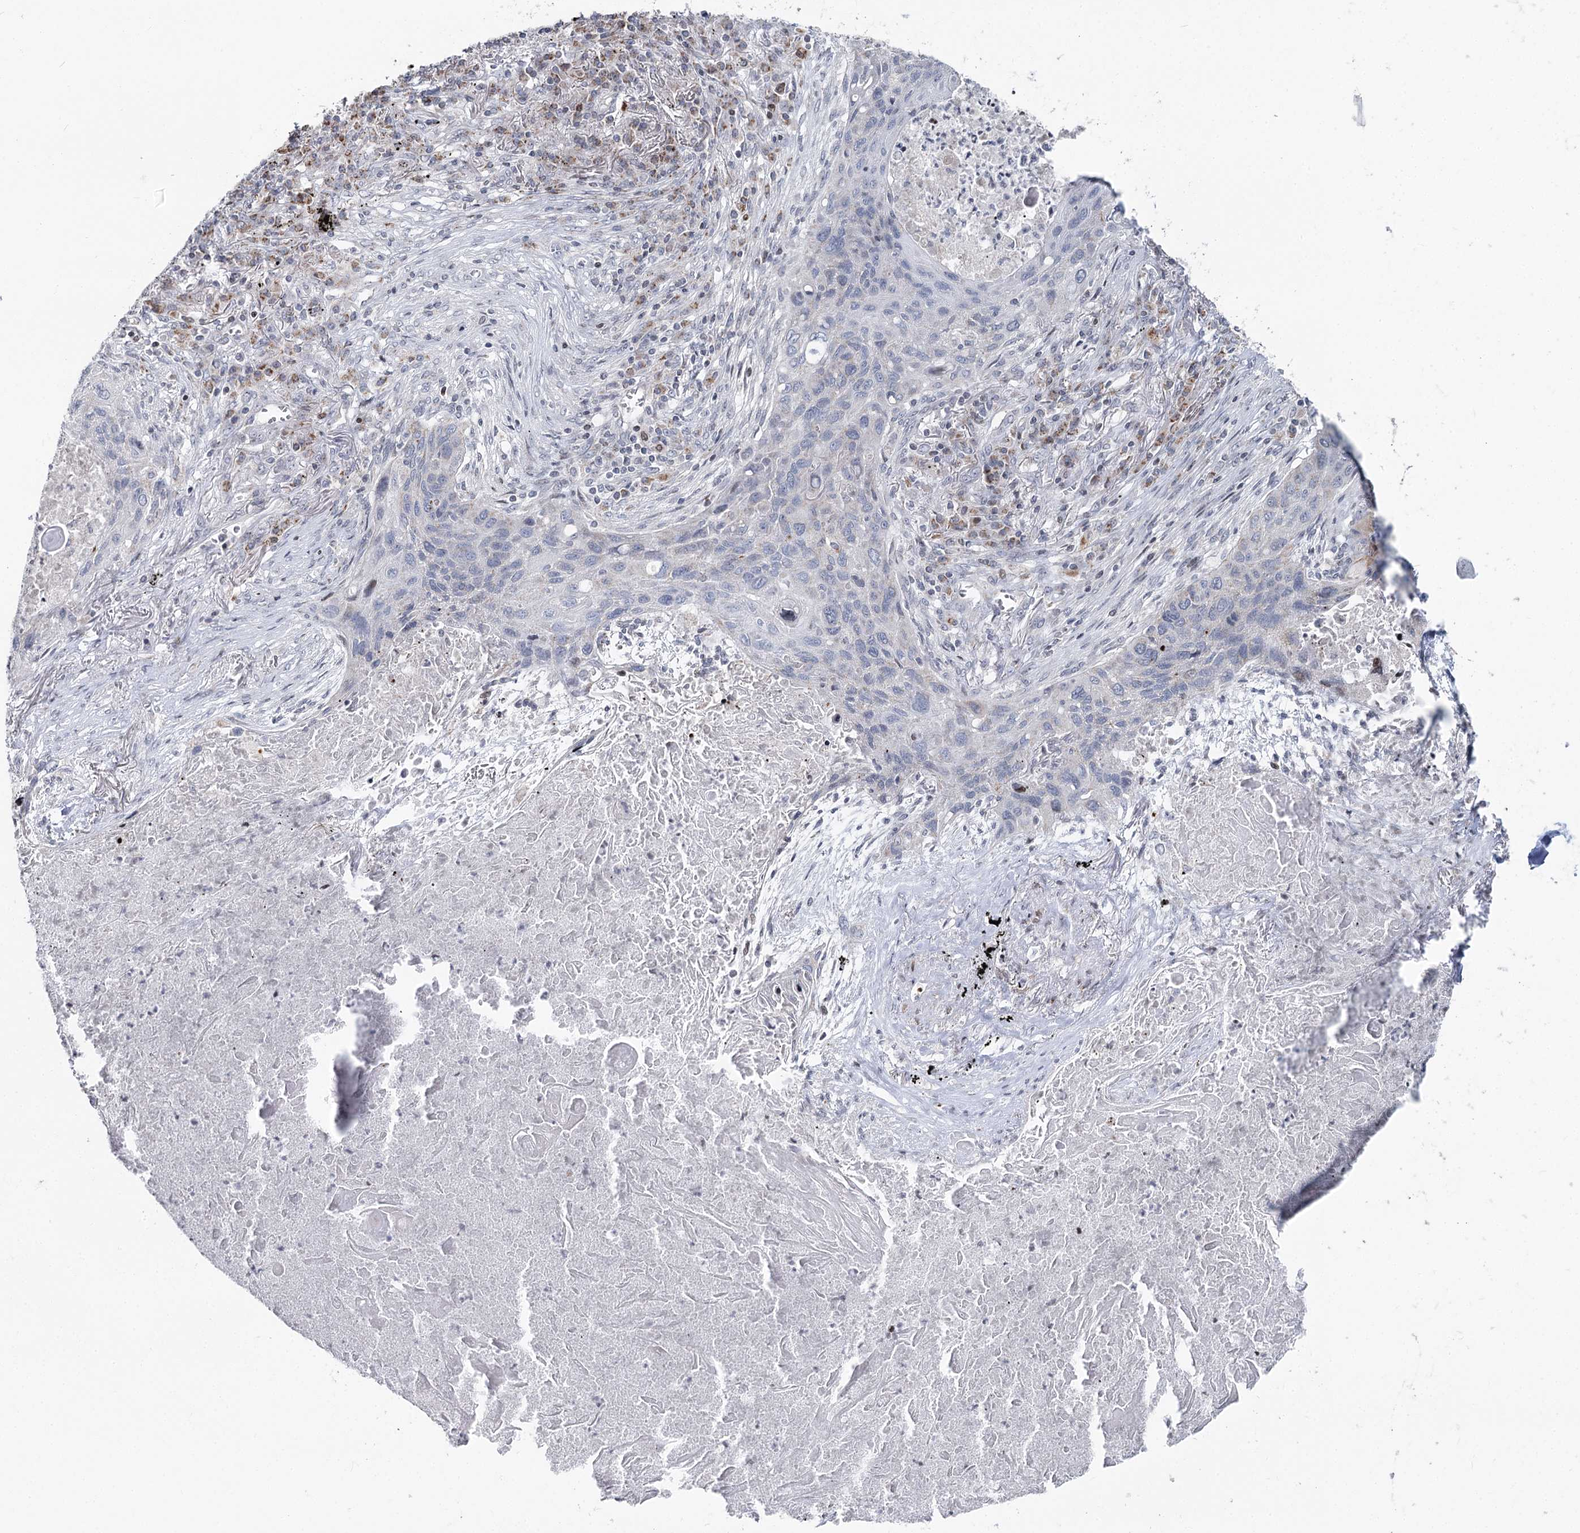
{"staining": {"intensity": "negative", "quantity": "none", "location": "none"}, "tissue": "lung cancer", "cell_type": "Tumor cells", "image_type": "cancer", "snomed": [{"axis": "morphology", "description": "Squamous cell carcinoma, NOS"}, {"axis": "topography", "description": "Lung"}], "caption": "Lung cancer (squamous cell carcinoma) was stained to show a protein in brown. There is no significant positivity in tumor cells.", "gene": "PTGR1", "patient": {"sex": "female", "age": 63}}